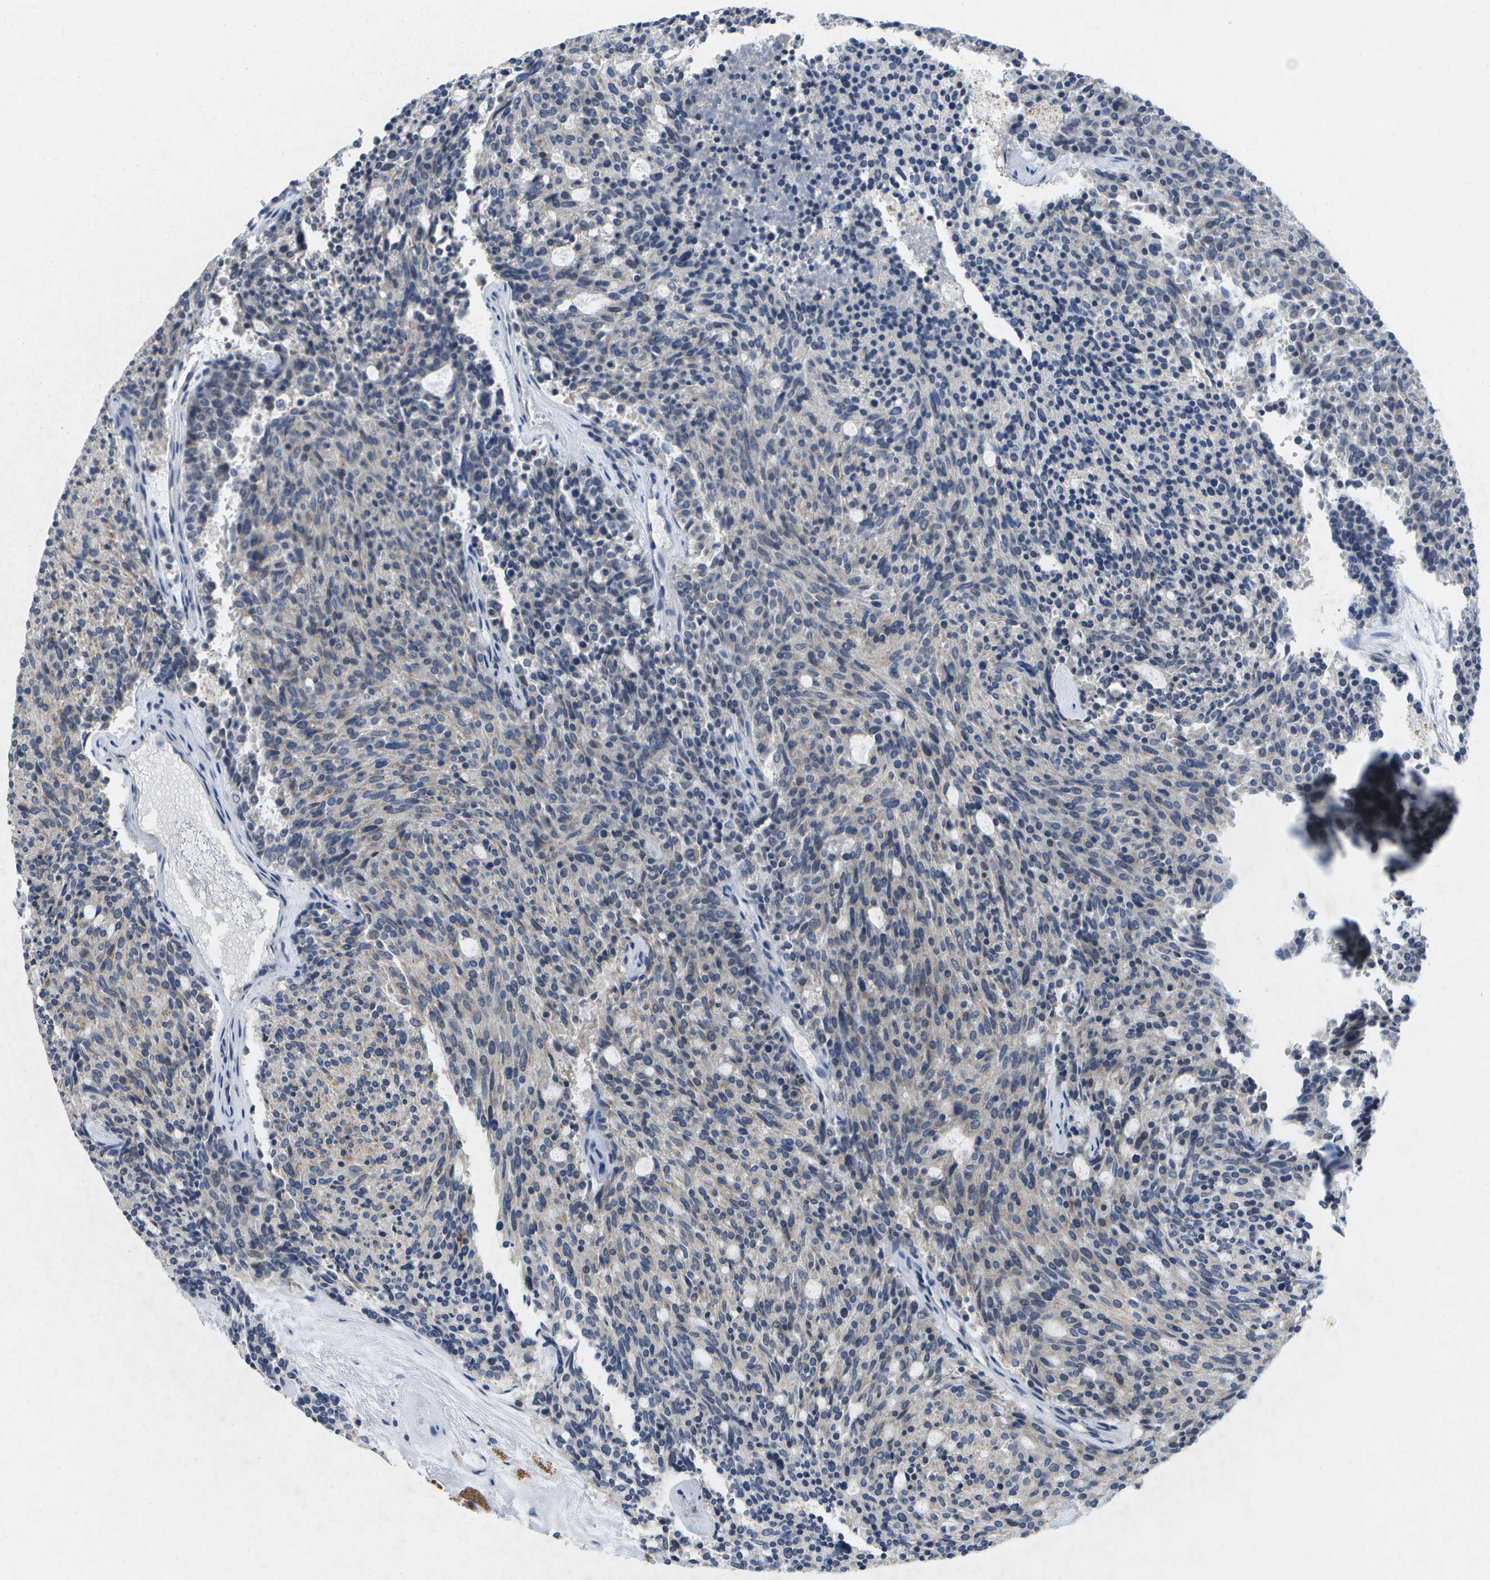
{"staining": {"intensity": "negative", "quantity": "none", "location": "none"}, "tissue": "carcinoid", "cell_type": "Tumor cells", "image_type": "cancer", "snomed": [{"axis": "morphology", "description": "Carcinoid, malignant, NOS"}, {"axis": "topography", "description": "Pancreas"}], "caption": "This is an immunohistochemistry (IHC) image of carcinoid (malignant). There is no expression in tumor cells.", "gene": "KDELR1", "patient": {"sex": "female", "age": 54}}